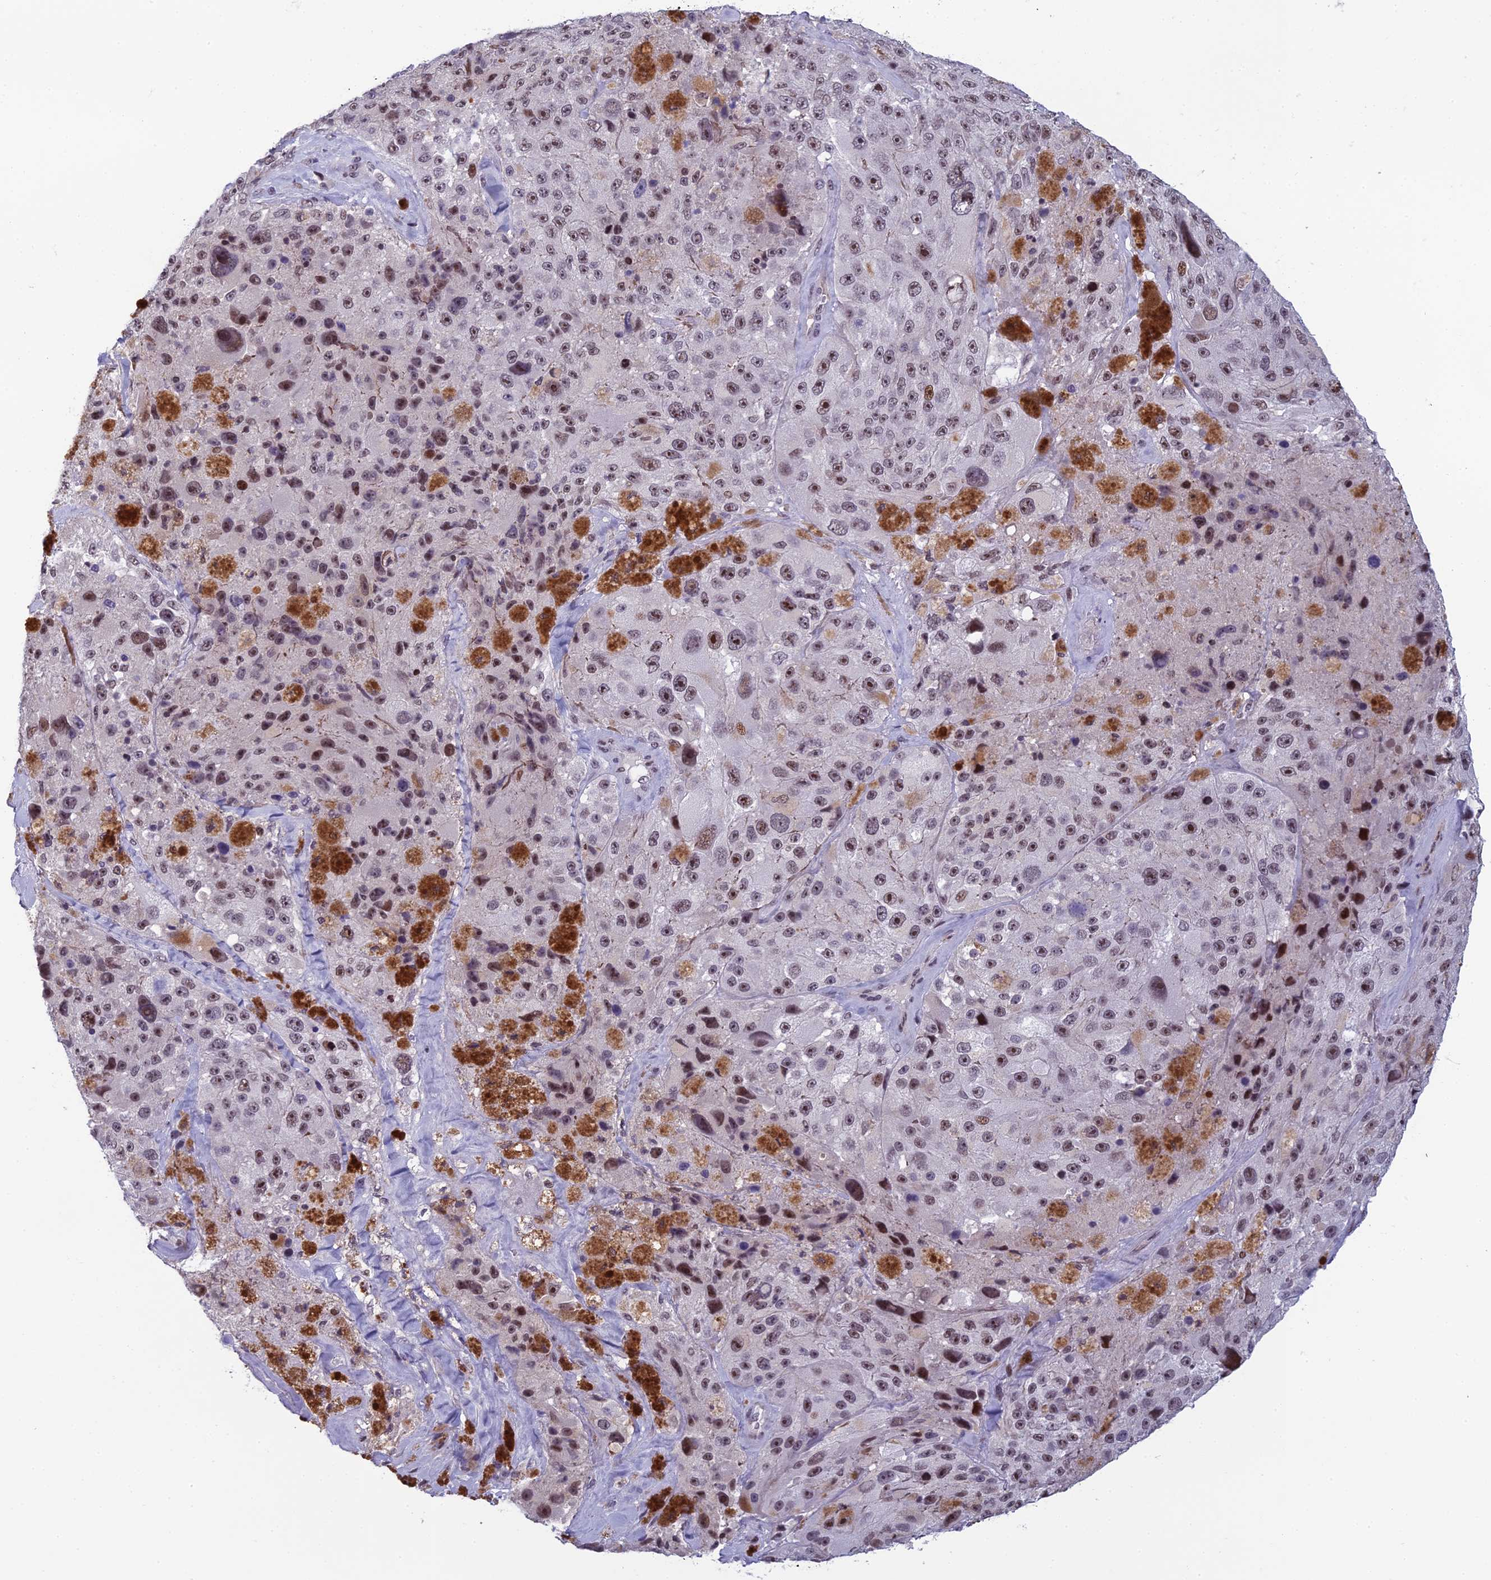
{"staining": {"intensity": "moderate", "quantity": "25%-75%", "location": "nuclear"}, "tissue": "melanoma", "cell_type": "Tumor cells", "image_type": "cancer", "snomed": [{"axis": "morphology", "description": "Malignant melanoma, Metastatic site"}, {"axis": "topography", "description": "Lymph node"}], "caption": "Melanoma stained with immunohistochemistry displays moderate nuclear staining in approximately 25%-75% of tumor cells.", "gene": "RGS17", "patient": {"sex": "male", "age": 62}}